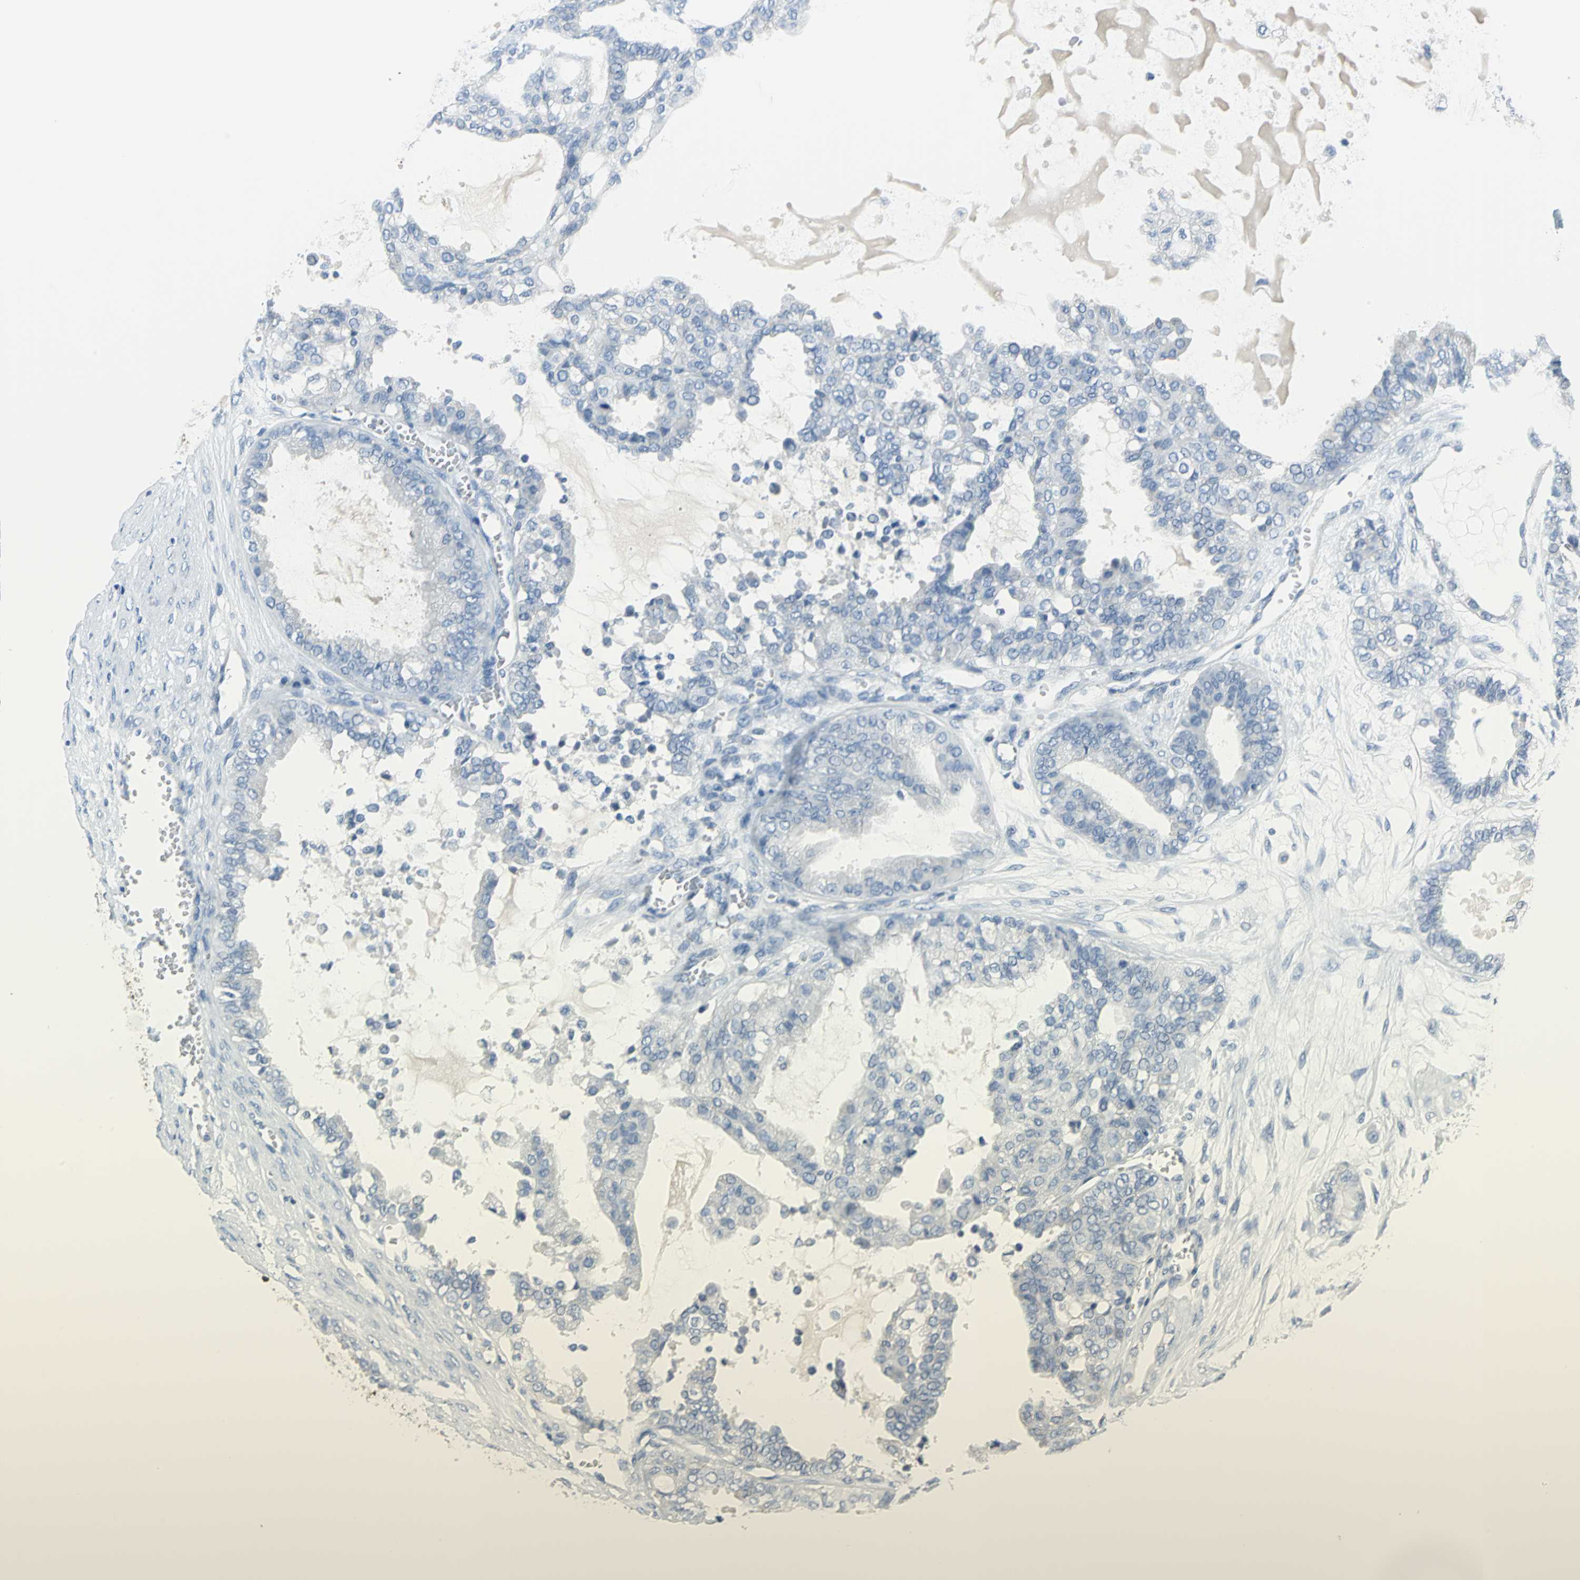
{"staining": {"intensity": "negative", "quantity": "none", "location": "none"}, "tissue": "ovarian cancer", "cell_type": "Tumor cells", "image_type": "cancer", "snomed": [{"axis": "morphology", "description": "Carcinoma, NOS"}, {"axis": "morphology", "description": "Carcinoma, endometroid"}, {"axis": "topography", "description": "Ovary"}], "caption": "Tumor cells are negative for brown protein staining in ovarian cancer. (DAB (3,3'-diaminobenzidine) IHC visualized using brightfield microscopy, high magnification).", "gene": "PKLR", "patient": {"sex": "female", "age": 50}}